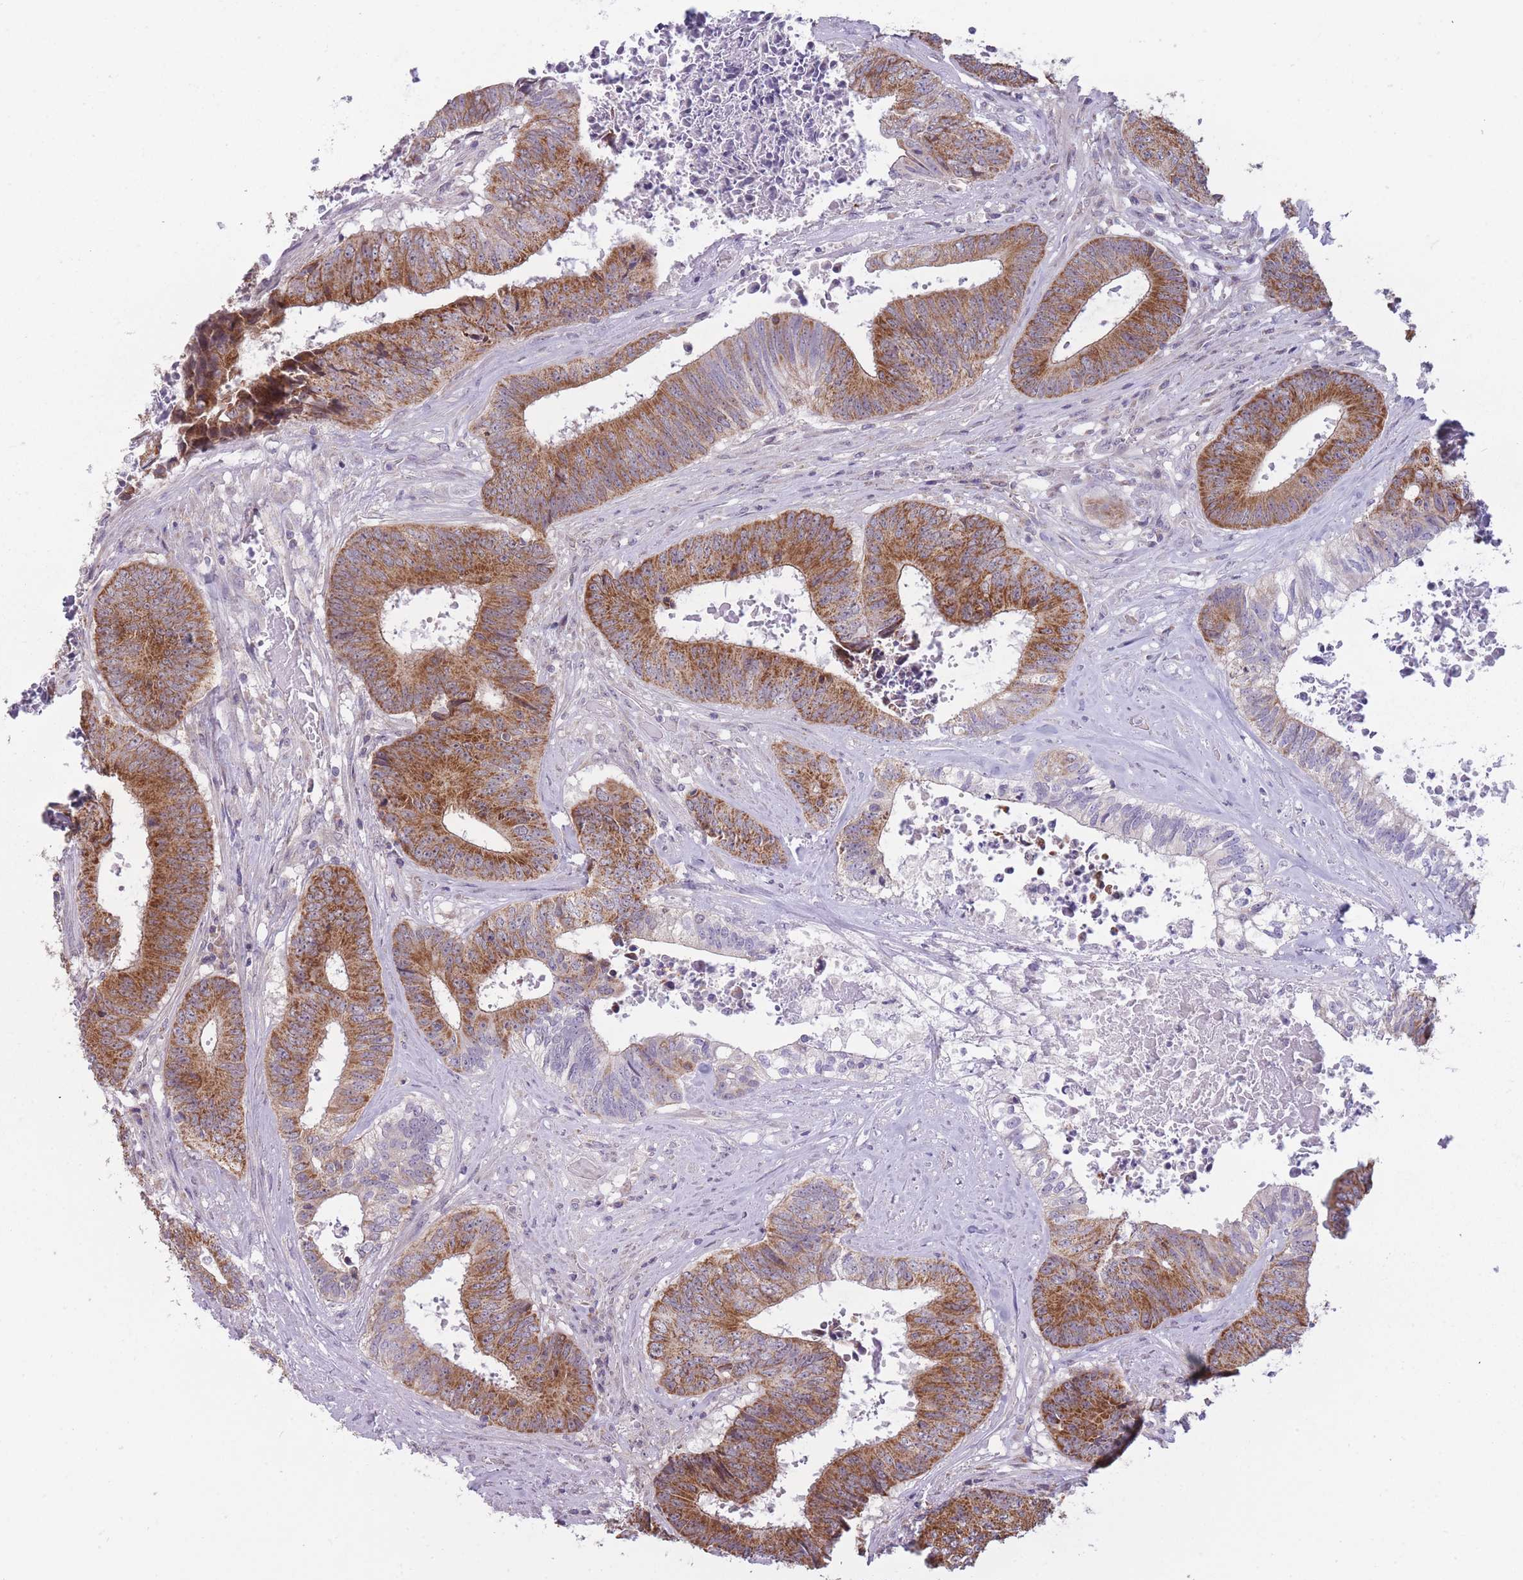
{"staining": {"intensity": "strong", "quantity": ">75%", "location": "cytoplasmic/membranous"}, "tissue": "colorectal cancer", "cell_type": "Tumor cells", "image_type": "cancer", "snomed": [{"axis": "morphology", "description": "Adenocarcinoma, NOS"}, {"axis": "topography", "description": "Rectum"}], "caption": "DAB (3,3'-diaminobenzidine) immunohistochemical staining of human colorectal cancer displays strong cytoplasmic/membranous protein positivity in approximately >75% of tumor cells.", "gene": "MRPS18C", "patient": {"sex": "male", "age": 72}}